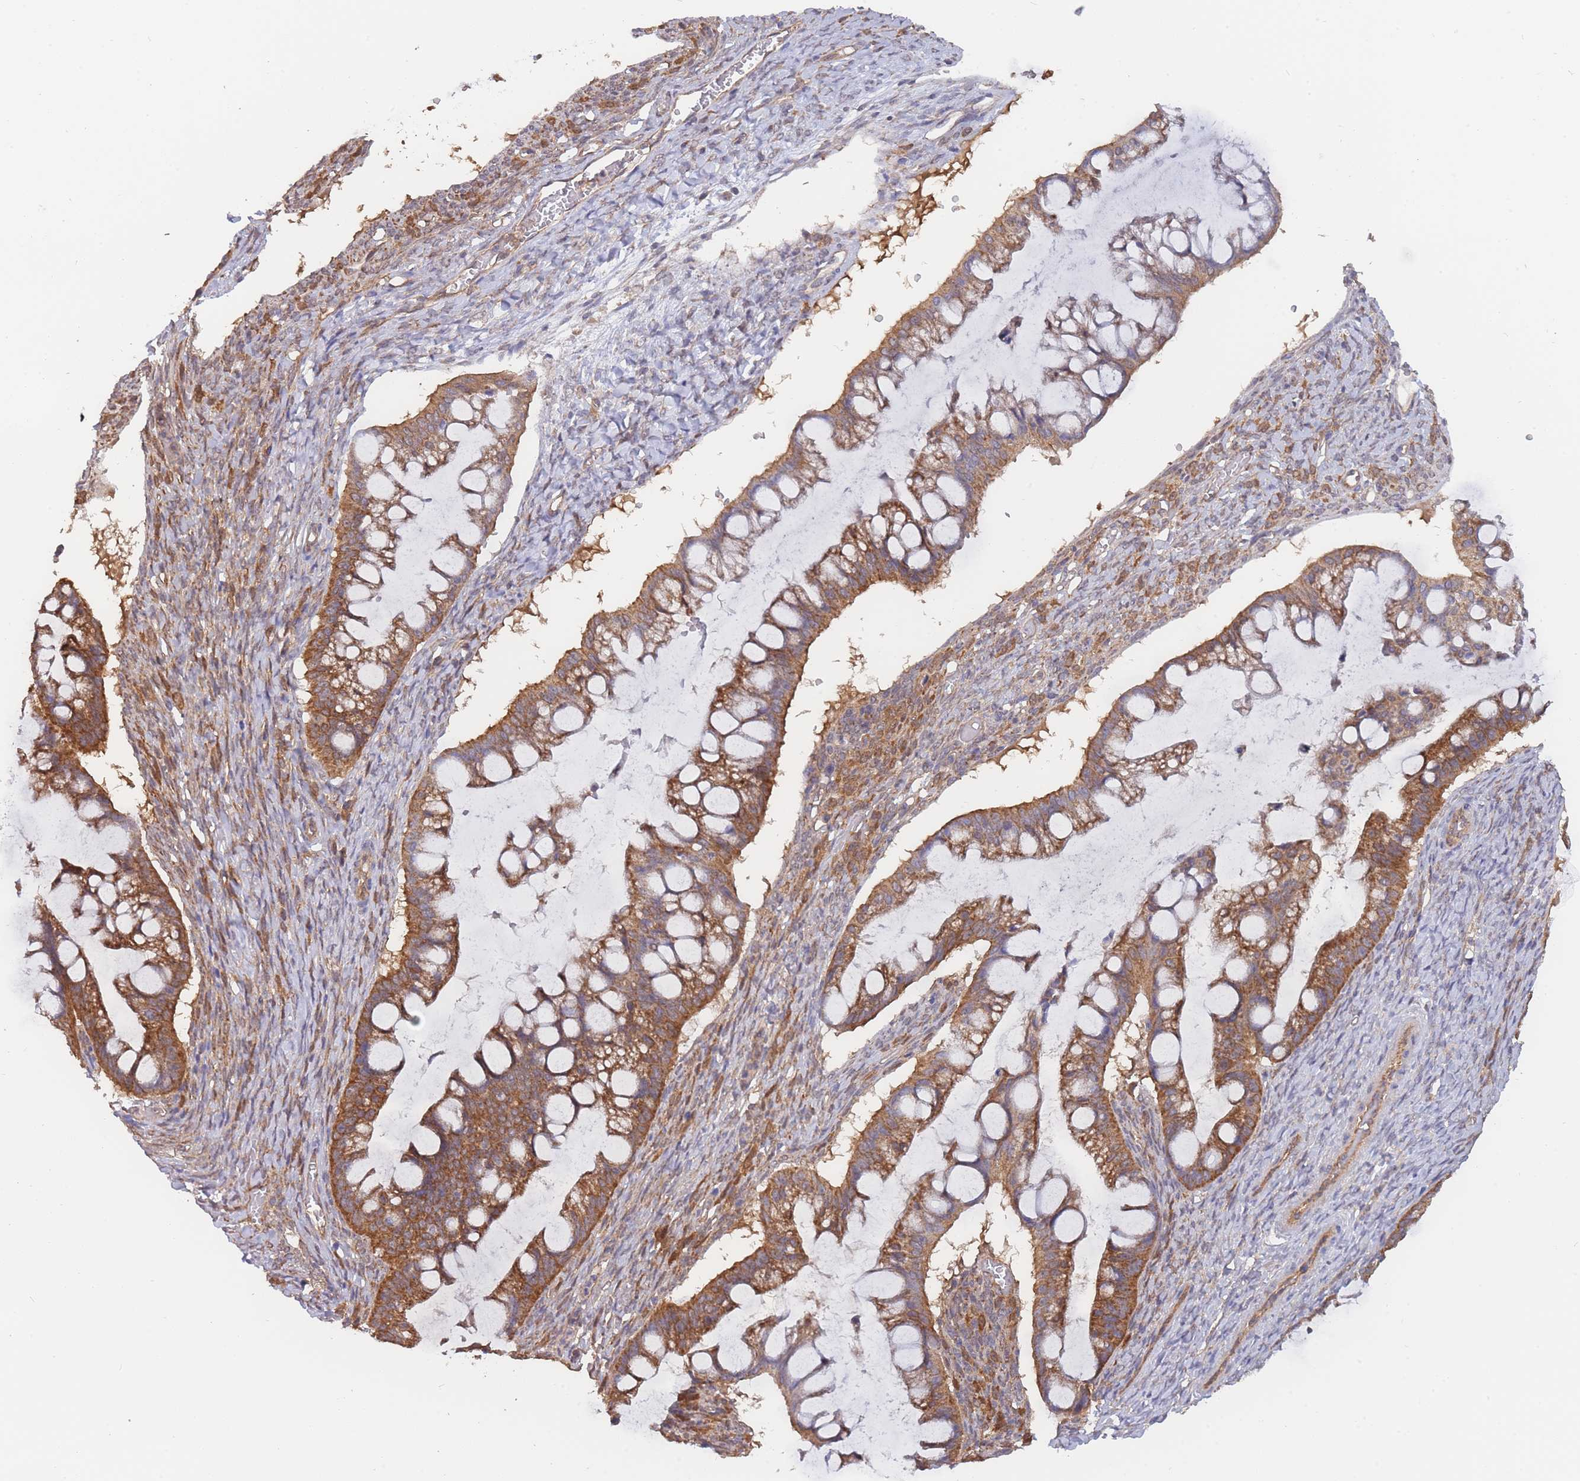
{"staining": {"intensity": "strong", "quantity": ">75%", "location": "cytoplasmic/membranous"}, "tissue": "ovarian cancer", "cell_type": "Tumor cells", "image_type": "cancer", "snomed": [{"axis": "morphology", "description": "Cystadenocarcinoma, mucinous, NOS"}, {"axis": "topography", "description": "Ovary"}], "caption": "Immunohistochemical staining of ovarian cancer displays high levels of strong cytoplasmic/membranous positivity in about >75% of tumor cells. The staining is performed using DAB (3,3'-diaminobenzidine) brown chromogen to label protein expression. The nuclei are counter-stained blue using hematoxylin.", "gene": "MRPS18B", "patient": {"sex": "female", "age": 73}}